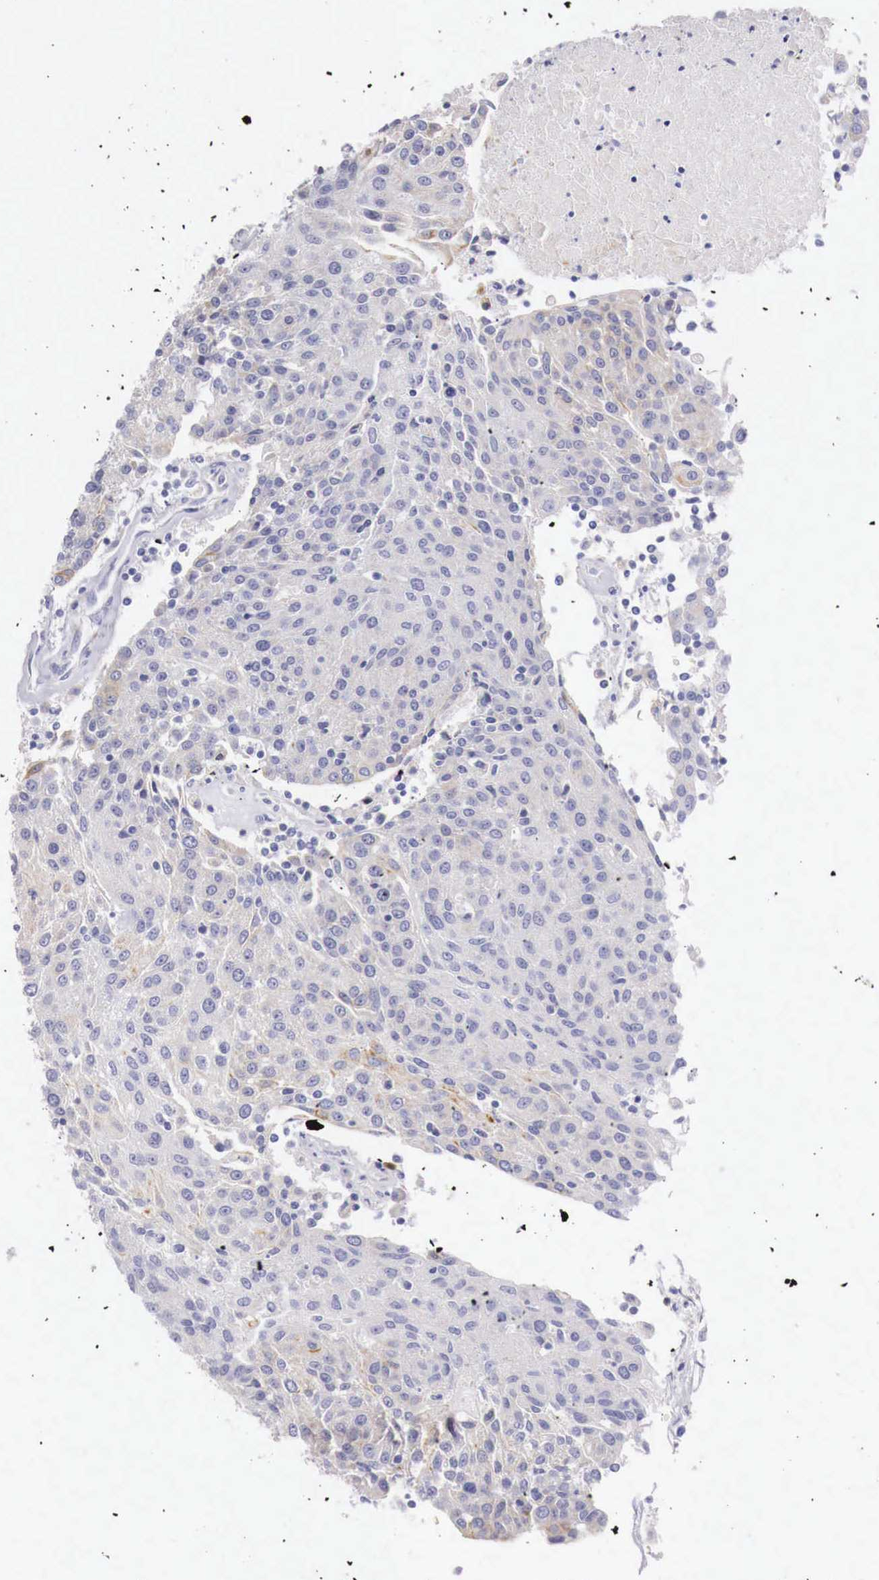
{"staining": {"intensity": "weak", "quantity": ">75%", "location": "cytoplasmic/membranous"}, "tissue": "urothelial cancer", "cell_type": "Tumor cells", "image_type": "cancer", "snomed": [{"axis": "morphology", "description": "Urothelial carcinoma, High grade"}, {"axis": "topography", "description": "Urinary bladder"}], "caption": "Tumor cells display low levels of weak cytoplasmic/membranous expression in about >75% of cells in urothelial carcinoma (high-grade). Immunohistochemistry (ihc) stains the protein of interest in brown and the nuclei are stained blue.", "gene": "NREP", "patient": {"sex": "female", "age": 85}}